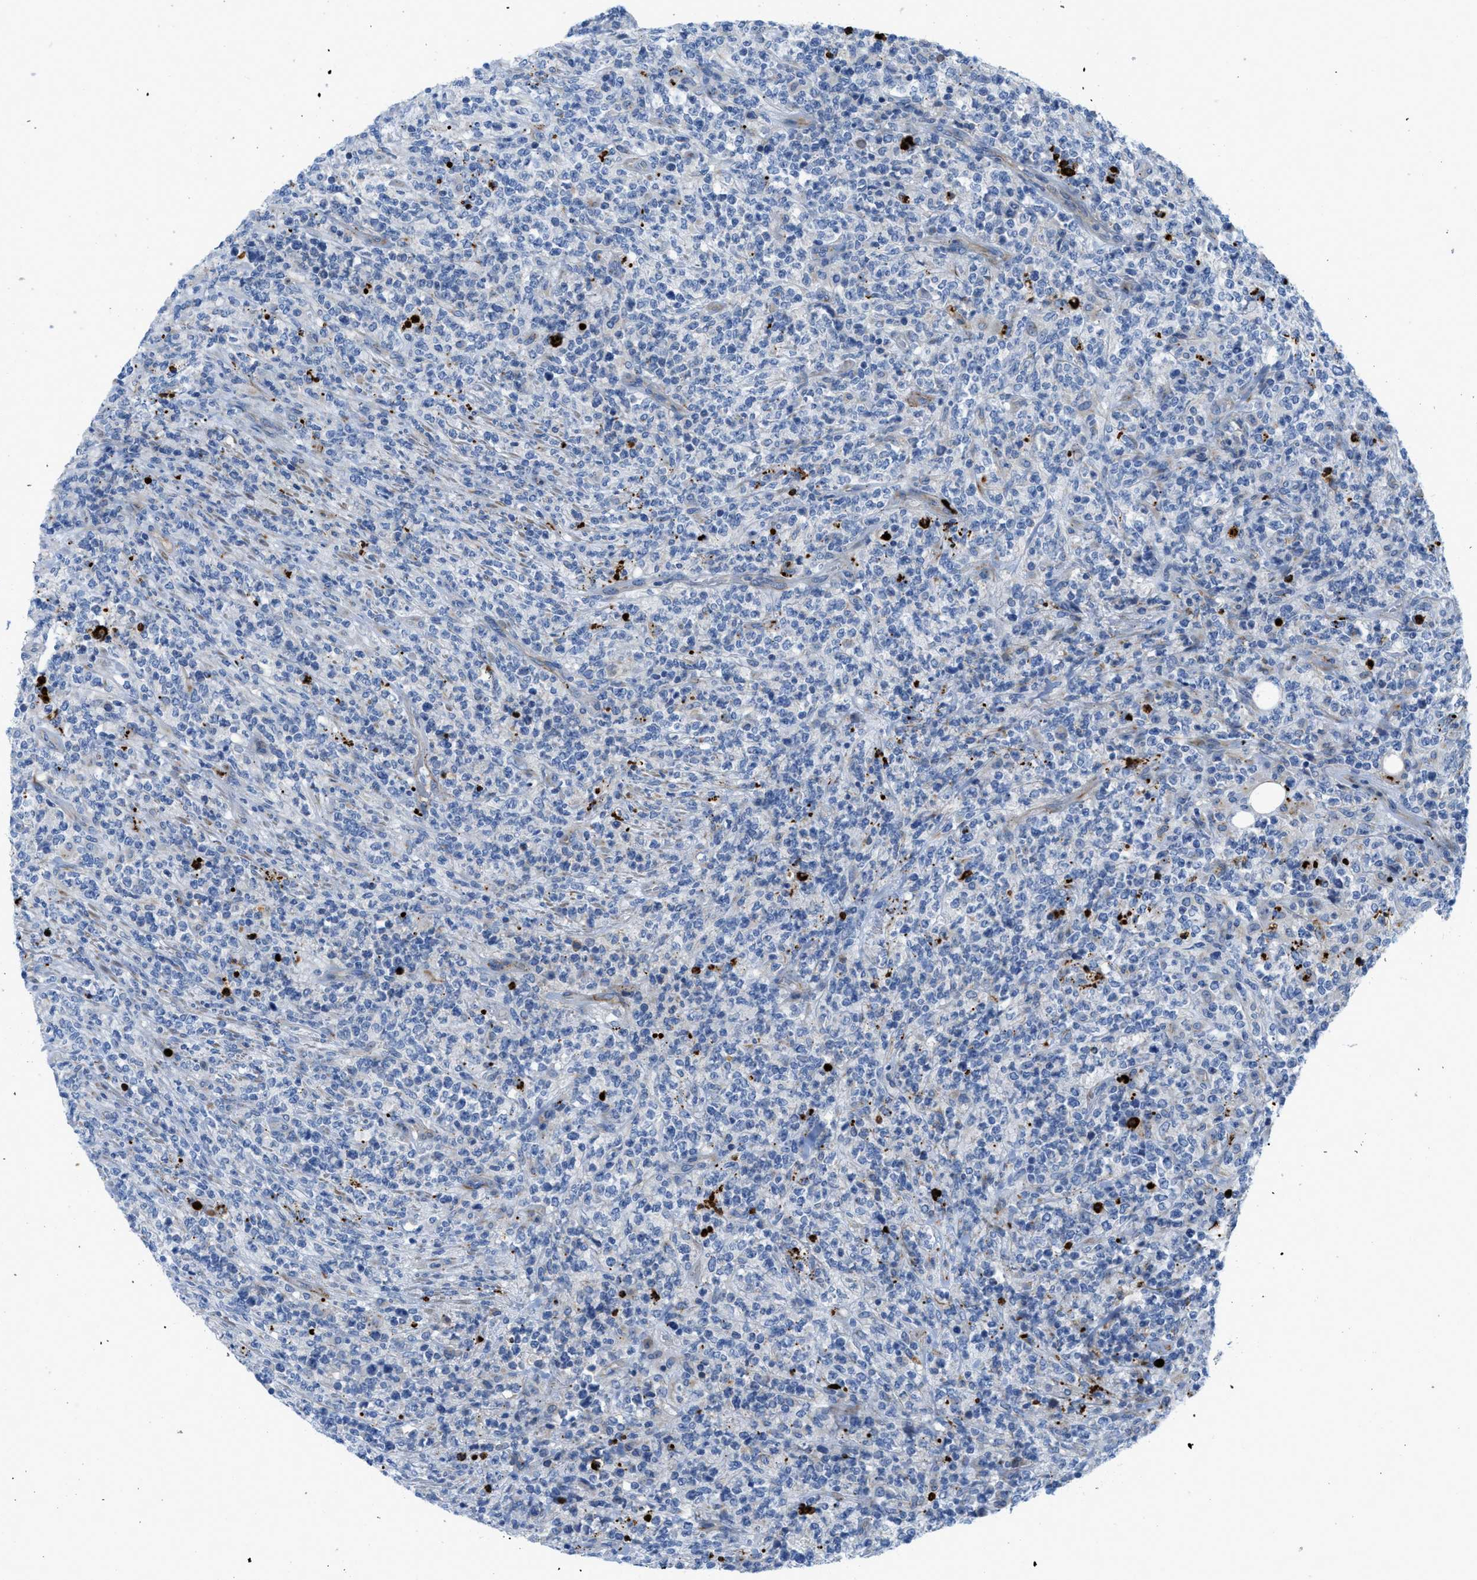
{"staining": {"intensity": "negative", "quantity": "none", "location": "none"}, "tissue": "lymphoma", "cell_type": "Tumor cells", "image_type": "cancer", "snomed": [{"axis": "morphology", "description": "Malignant lymphoma, non-Hodgkin's type, High grade"}, {"axis": "topography", "description": "Soft tissue"}], "caption": "Tumor cells show no significant protein positivity in lymphoma.", "gene": "XCR1", "patient": {"sex": "male", "age": 18}}